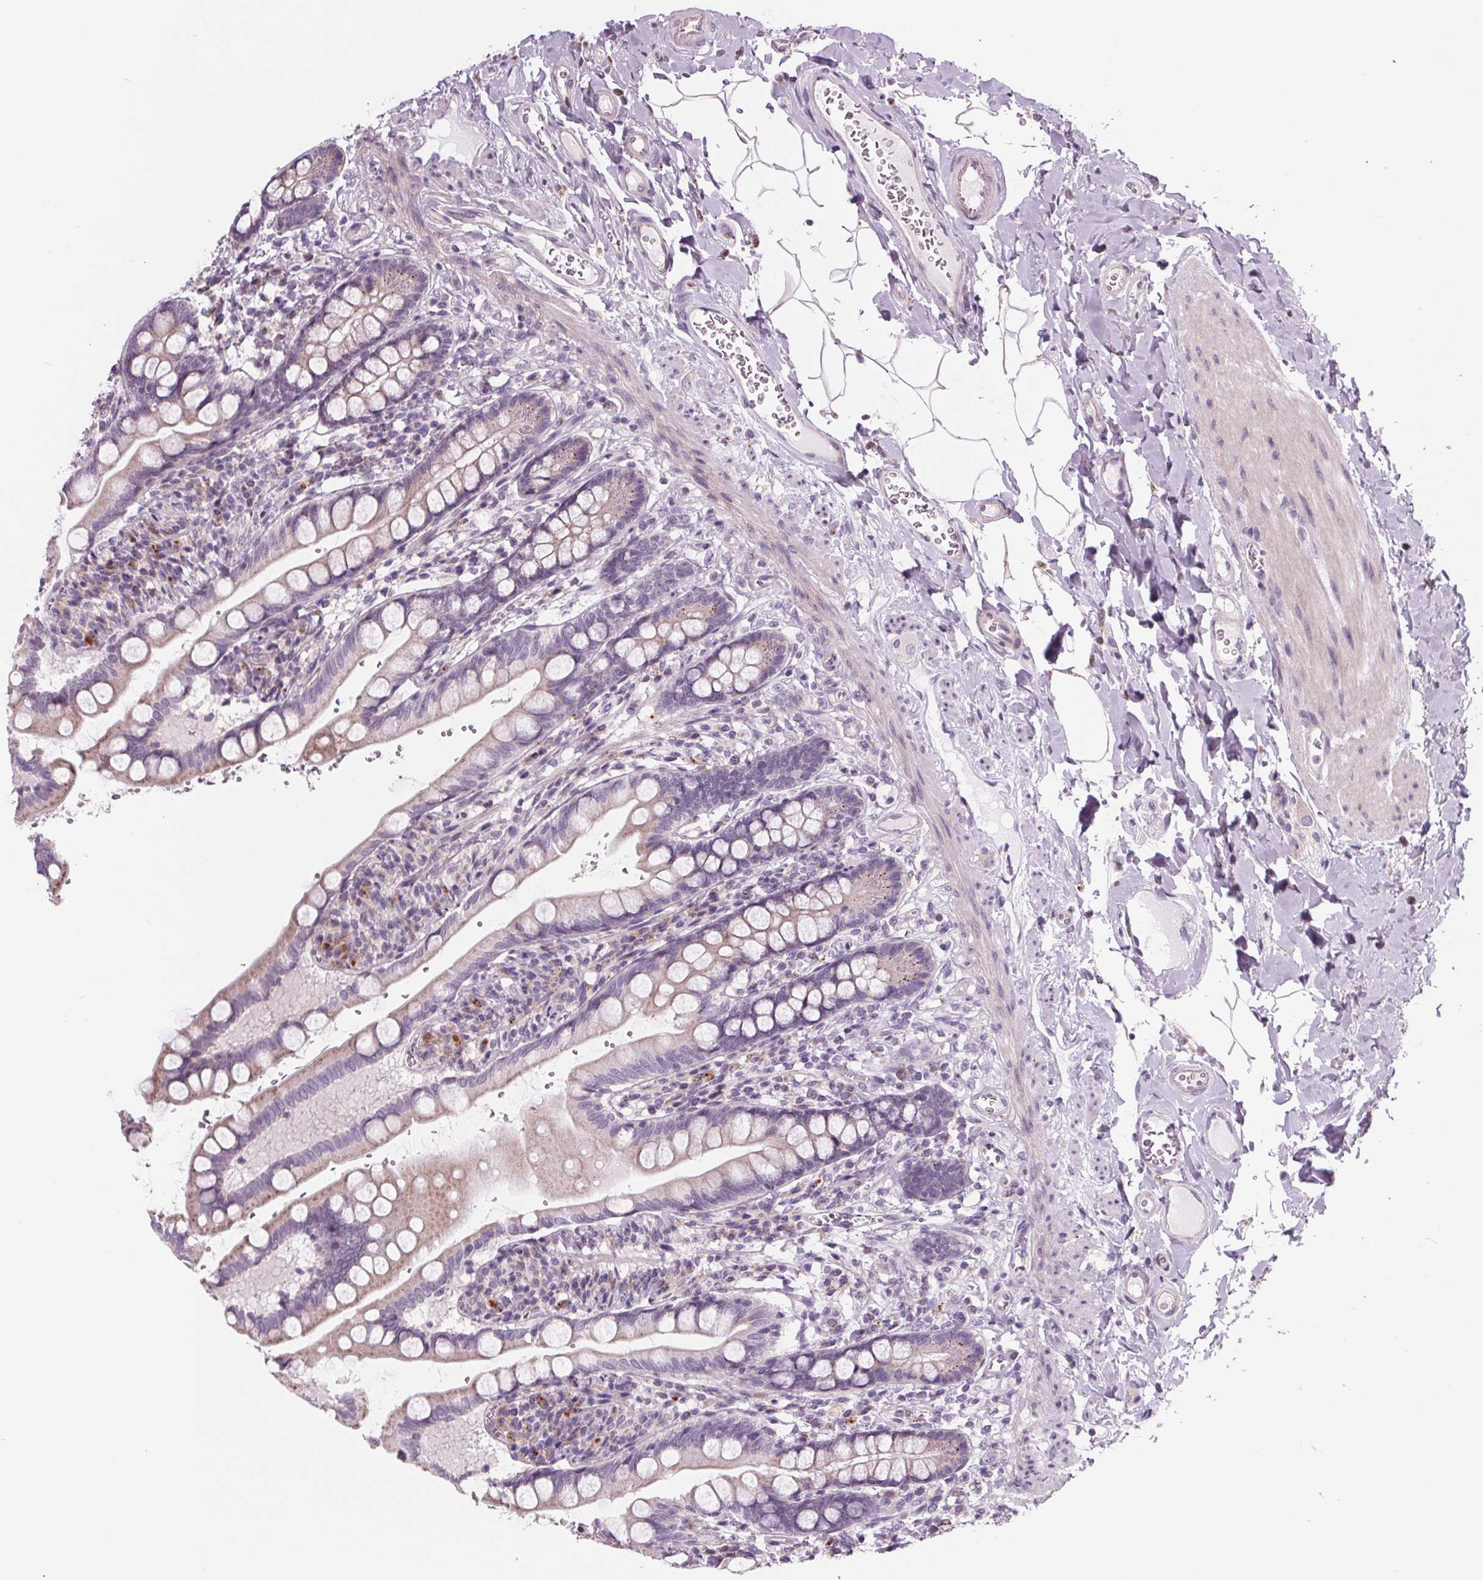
{"staining": {"intensity": "weak", "quantity": "25%-75%", "location": "cytoplasmic/membranous"}, "tissue": "small intestine", "cell_type": "Glandular cells", "image_type": "normal", "snomed": [{"axis": "morphology", "description": "Normal tissue, NOS"}, {"axis": "topography", "description": "Small intestine"}], "caption": "Immunohistochemical staining of benign human small intestine demonstrates 25%-75% levels of weak cytoplasmic/membranous protein positivity in approximately 25%-75% of glandular cells. (DAB = brown stain, brightfield microscopy at high magnification).", "gene": "SAMD5", "patient": {"sex": "female", "age": 56}}